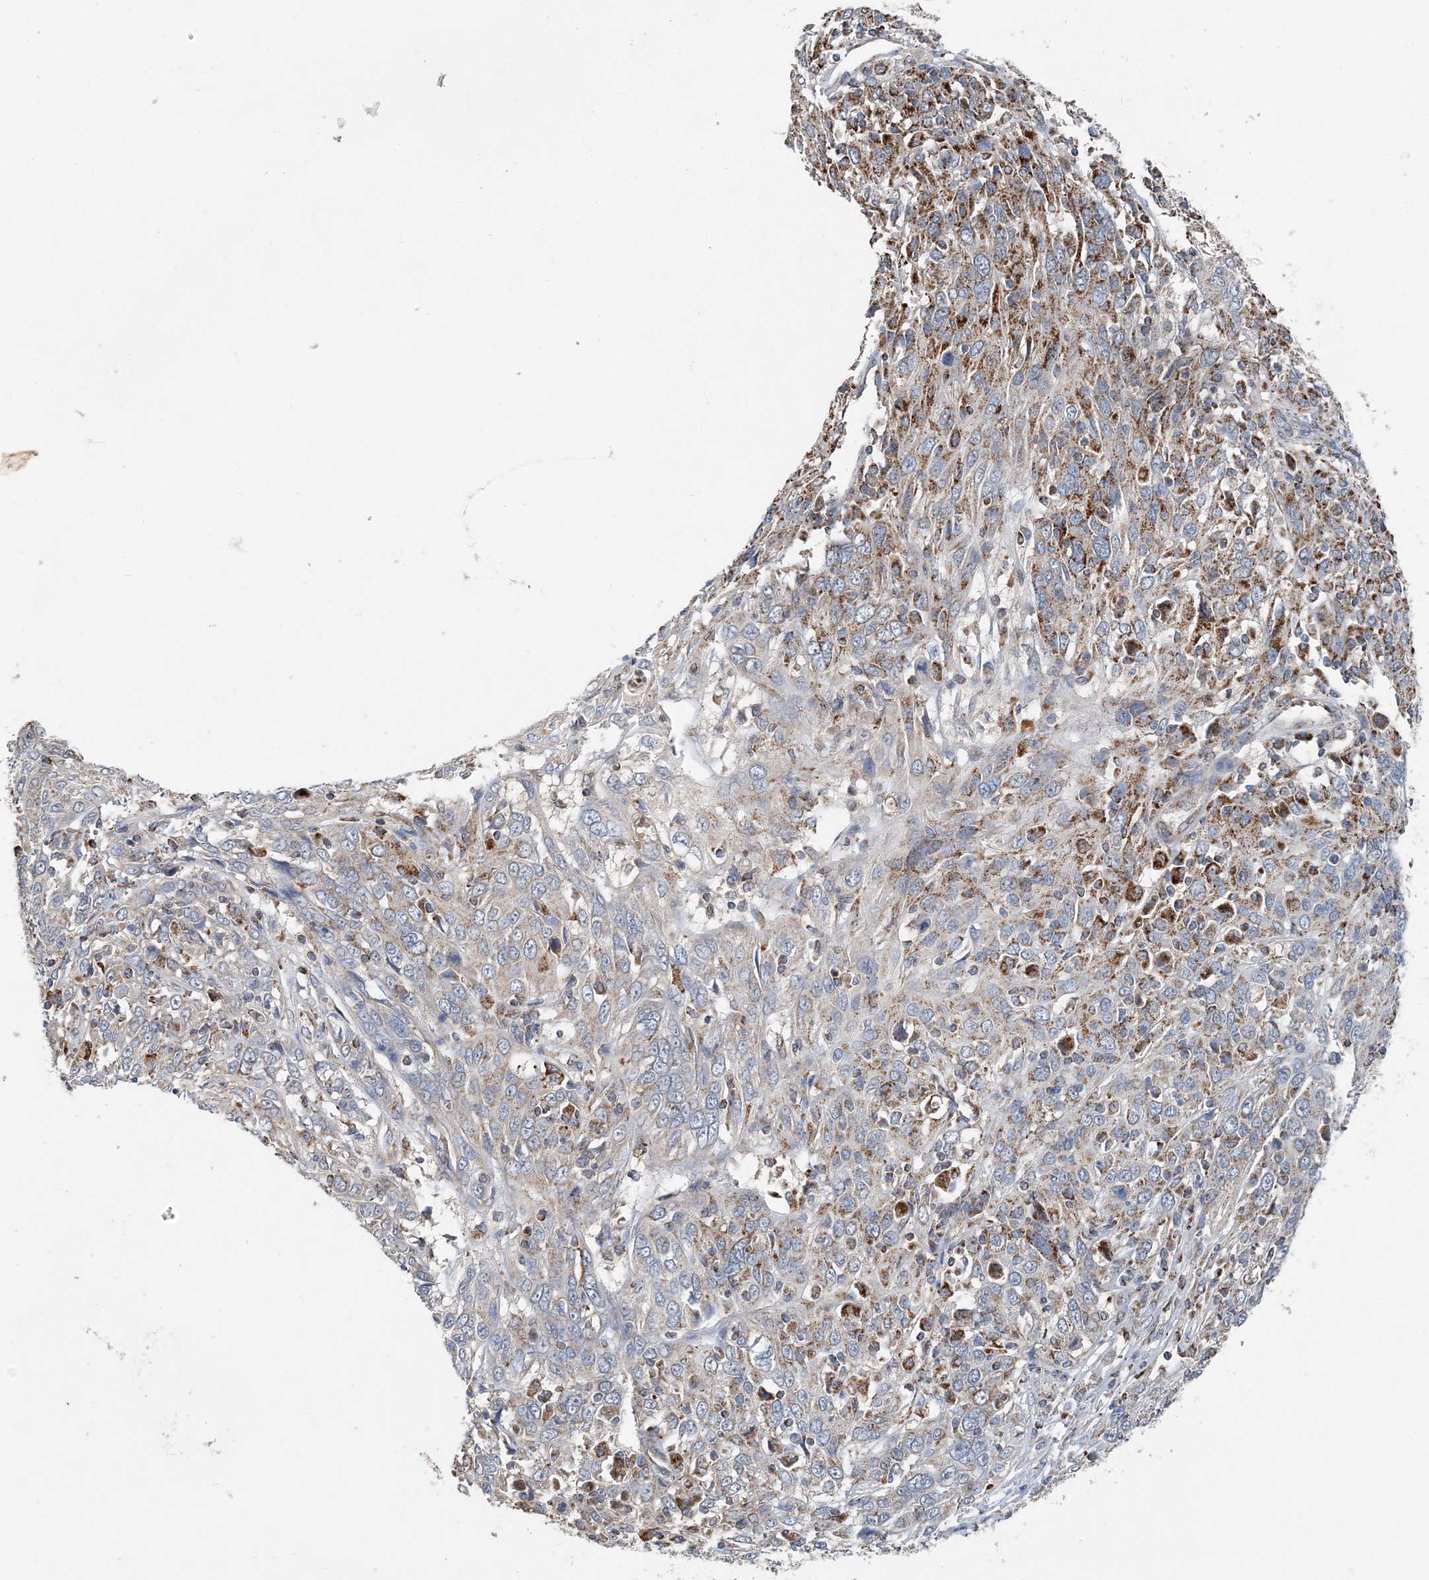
{"staining": {"intensity": "moderate", "quantity": "<25%", "location": "cytoplasmic/membranous"}, "tissue": "cervical cancer", "cell_type": "Tumor cells", "image_type": "cancer", "snomed": [{"axis": "morphology", "description": "Squamous cell carcinoma, NOS"}, {"axis": "topography", "description": "Cervix"}], "caption": "Protein analysis of squamous cell carcinoma (cervical) tissue demonstrates moderate cytoplasmic/membranous staining in about <25% of tumor cells.", "gene": "SPRY2", "patient": {"sex": "female", "age": 46}}